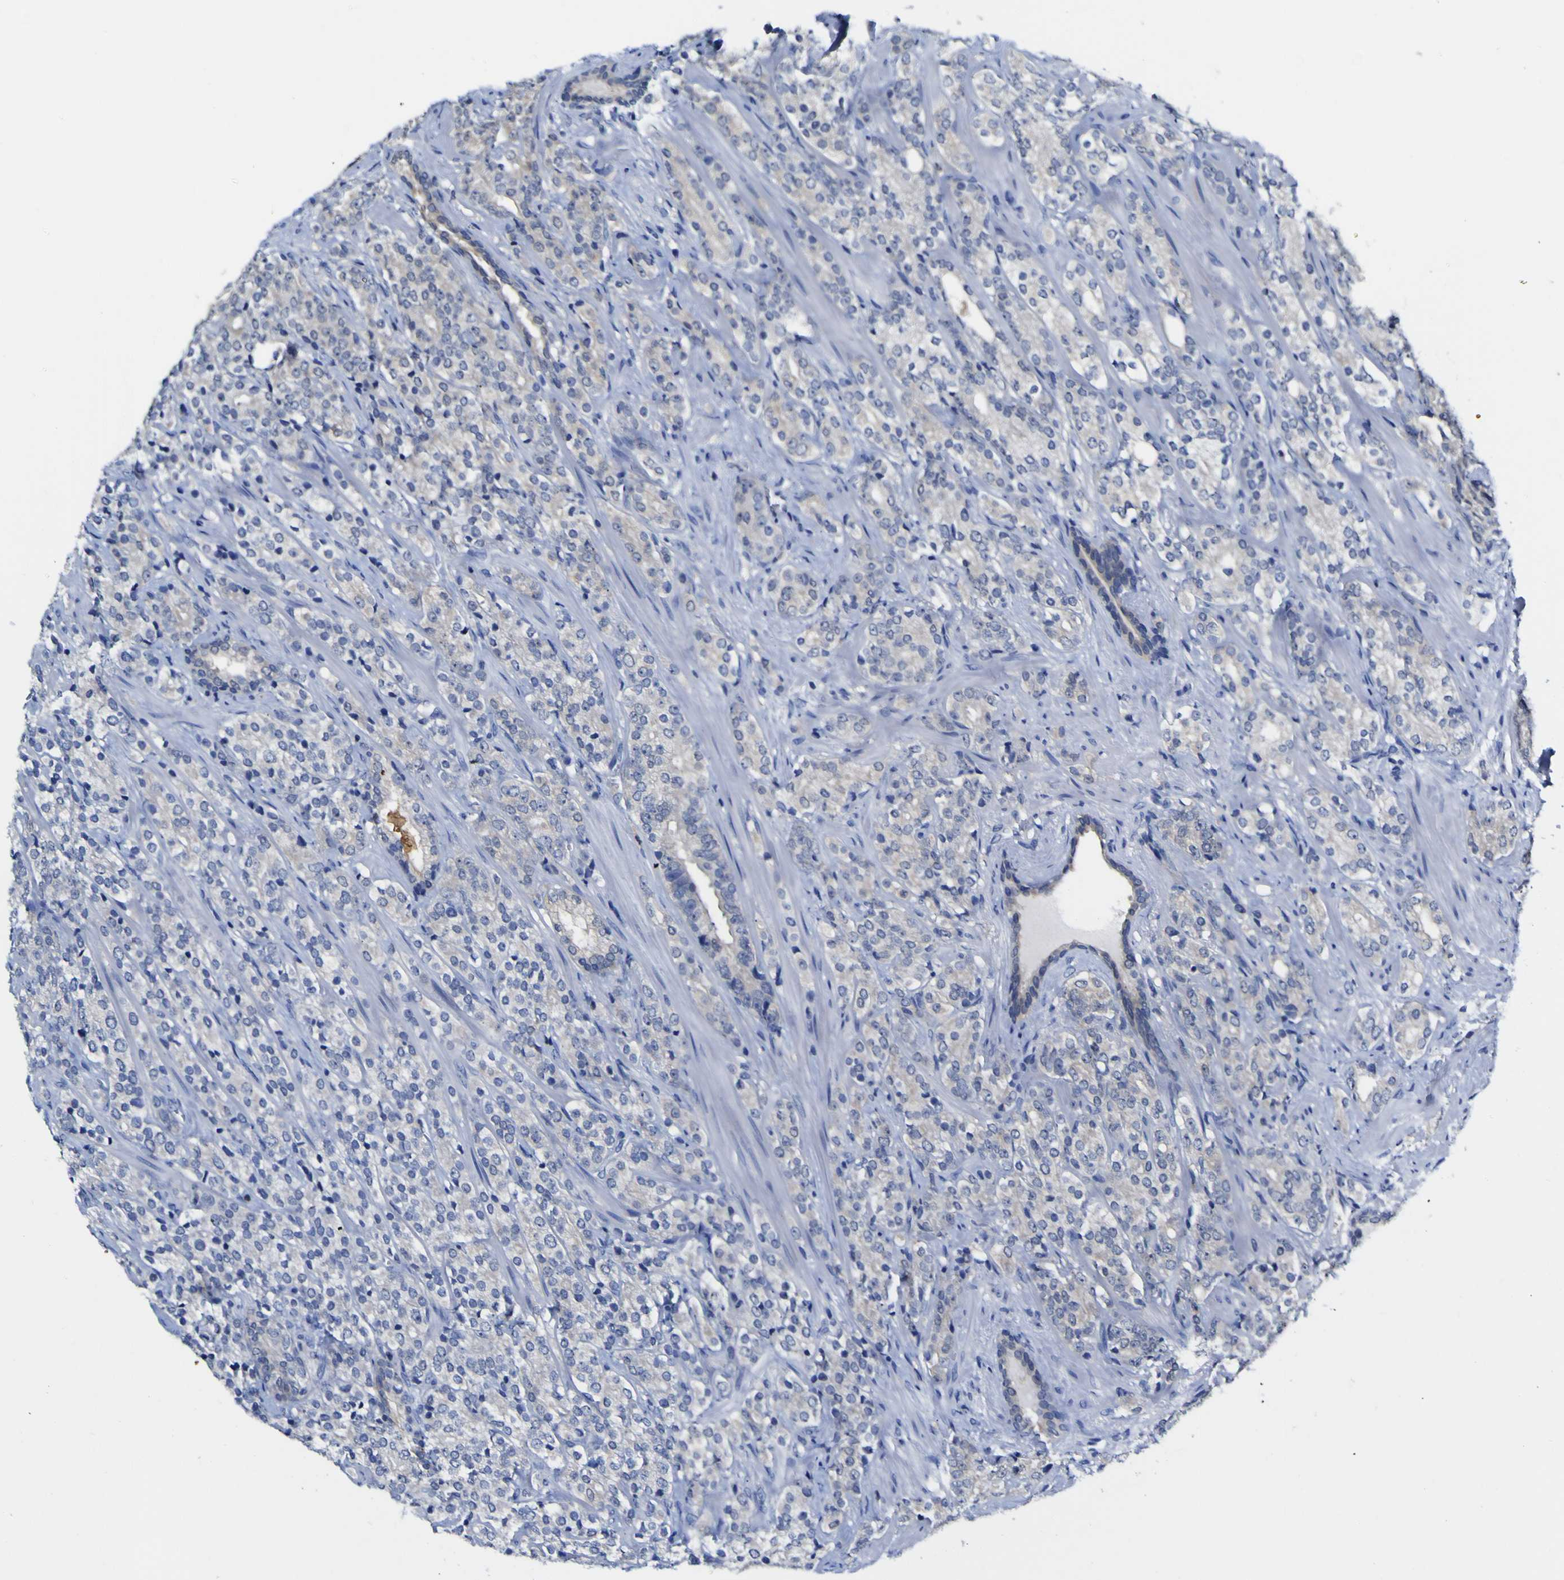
{"staining": {"intensity": "weak", "quantity": "25%-75%", "location": "cytoplasmic/membranous"}, "tissue": "prostate cancer", "cell_type": "Tumor cells", "image_type": "cancer", "snomed": [{"axis": "morphology", "description": "Adenocarcinoma, High grade"}, {"axis": "topography", "description": "Prostate"}], "caption": "Immunohistochemical staining of prostate high-grade adenocarcinoma exhibits low levels of weak cytoplasmic/membranous staining in approximately 25%-75% of tumor cells.", "gene": "CASP6", "patient": {"sex": "male", "age": 71}}